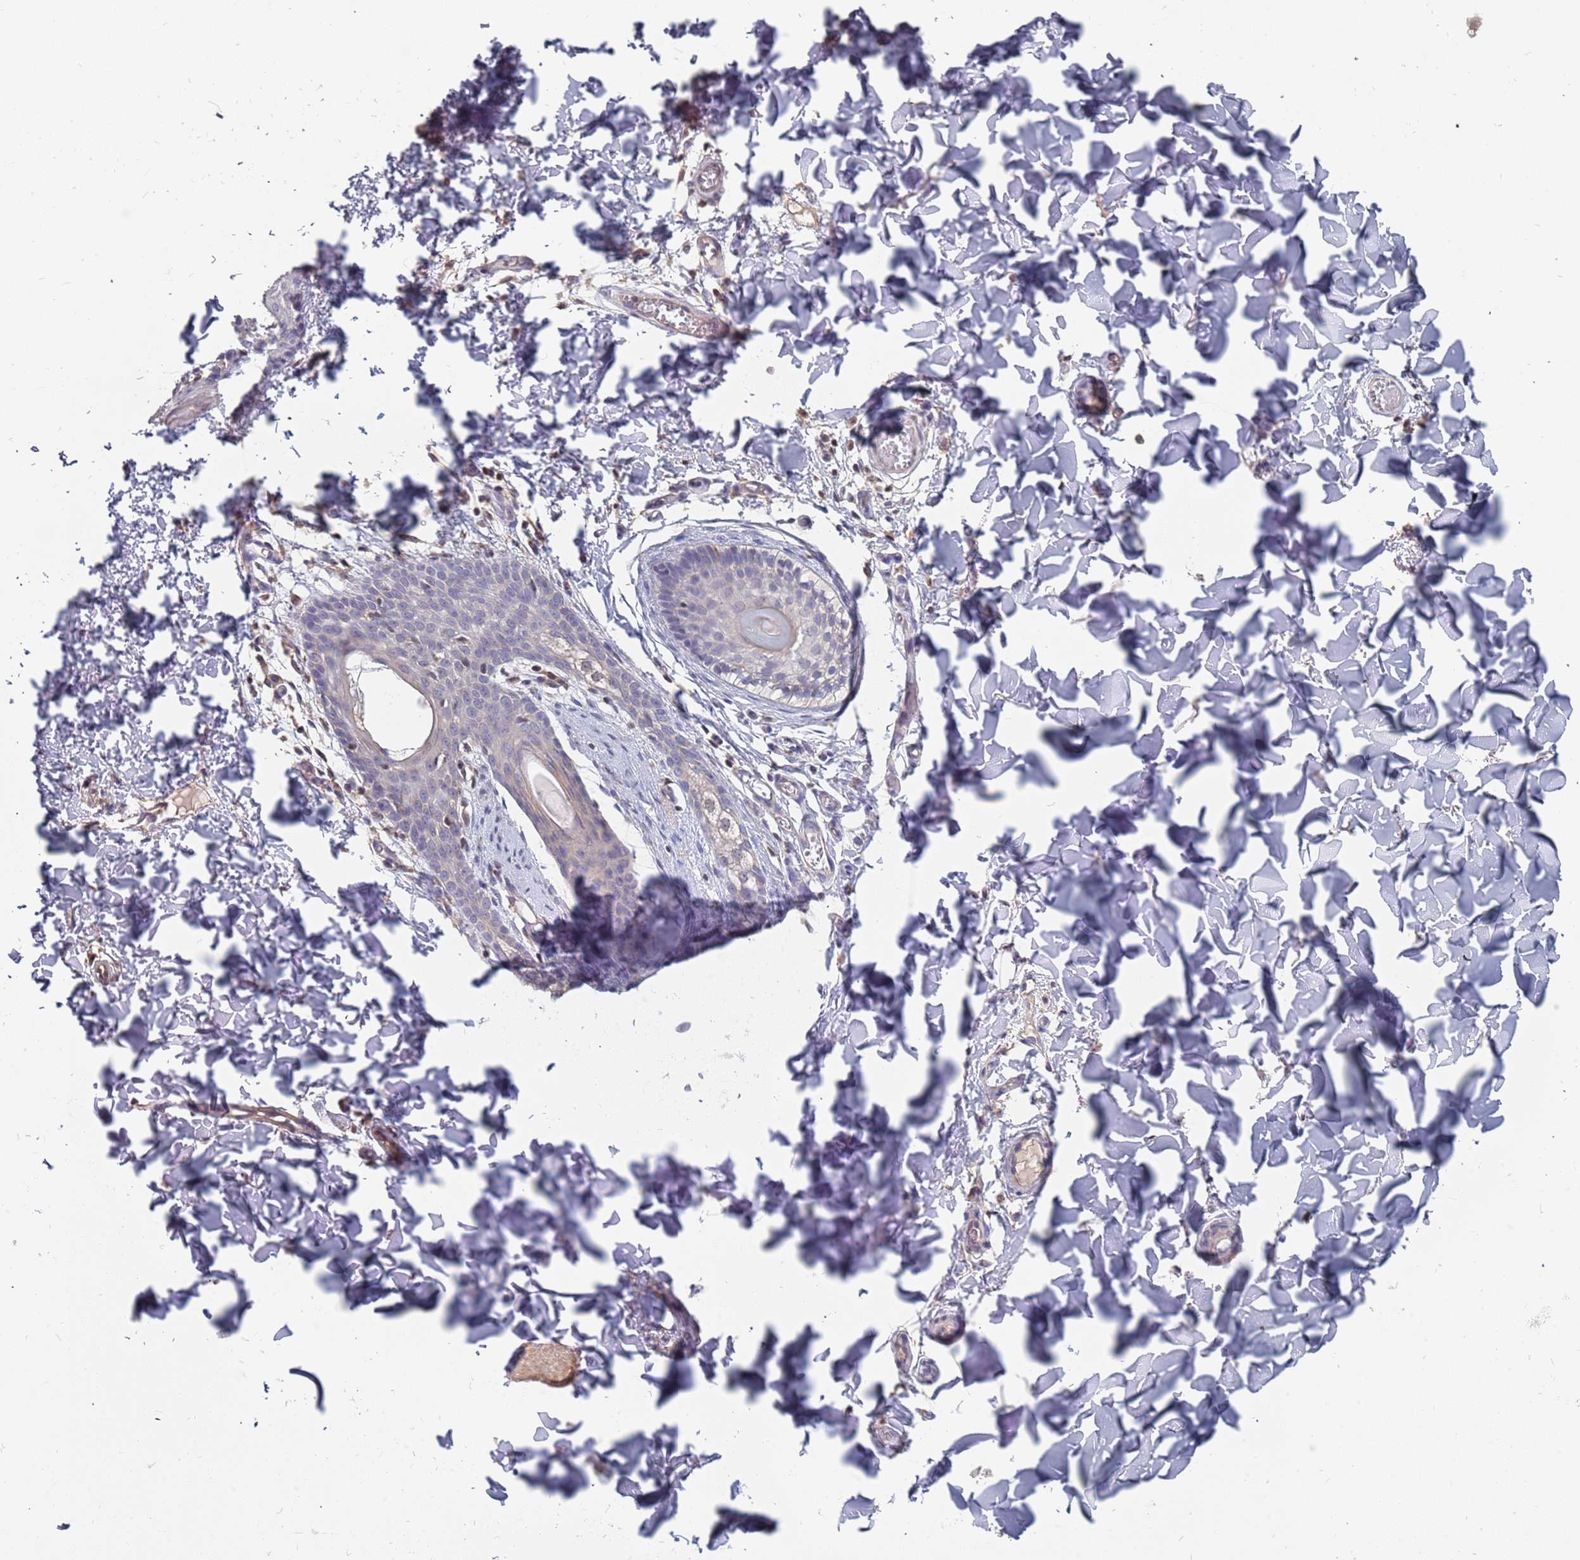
{"staining": {"intensity": "negative", "quantity": "none", "location": "none"}, "tissue": "skin", "cell_type": "Fibroblasts", "image_type": "normal", "snomed": [{"axis": "morphology", "description": "Normal tissue, NOS"}, {"axis": "topography", "description": "Skin"}], "caption": "IHC of unremarkable skin displays no positivity in fibroblasts.", "gene": "TCEANC2", "patient": {"sex": "male", "age": 36}}